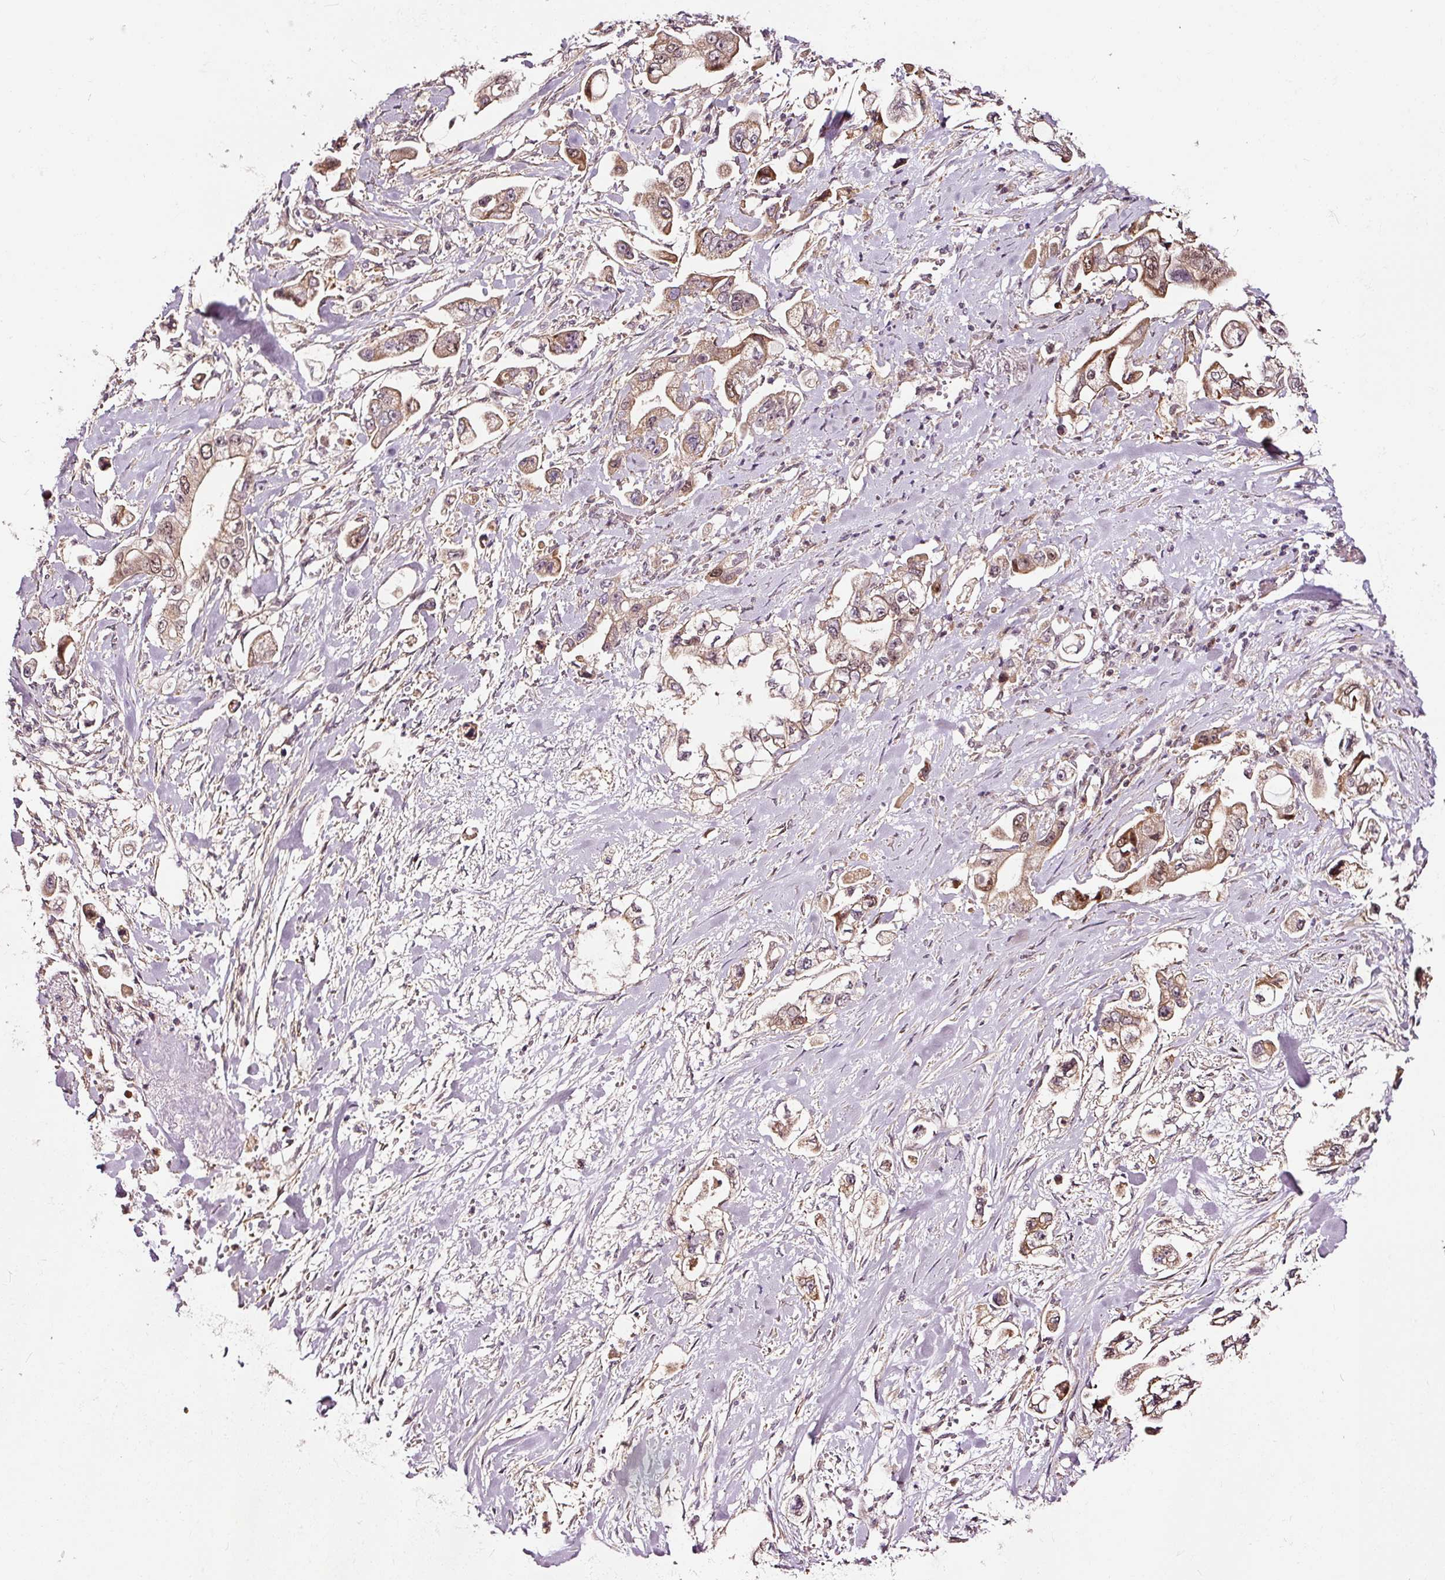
{"staining": {"intensity": "weak", "quantity": ">75%", "location": "cytoplasmic/membranous,nuclear"}, "tissue": "stomach cancer", "cell_type": "Tumor cells", "image_type": "cancer", "snomed": [{"axis": "morphology", "description": "Adenocarcinoma, NOS"}, {"axis": "topography", "description": "Stomach"}], "caption": "Protein expression analysis of adenocarcinoma (stomach) demonstrates weak cytoplasmic/membranous and nuclear staining in approximately >75% of tumor cells.", "gene": "RFC4", "patient": {"sex": "male", "age": 62}}